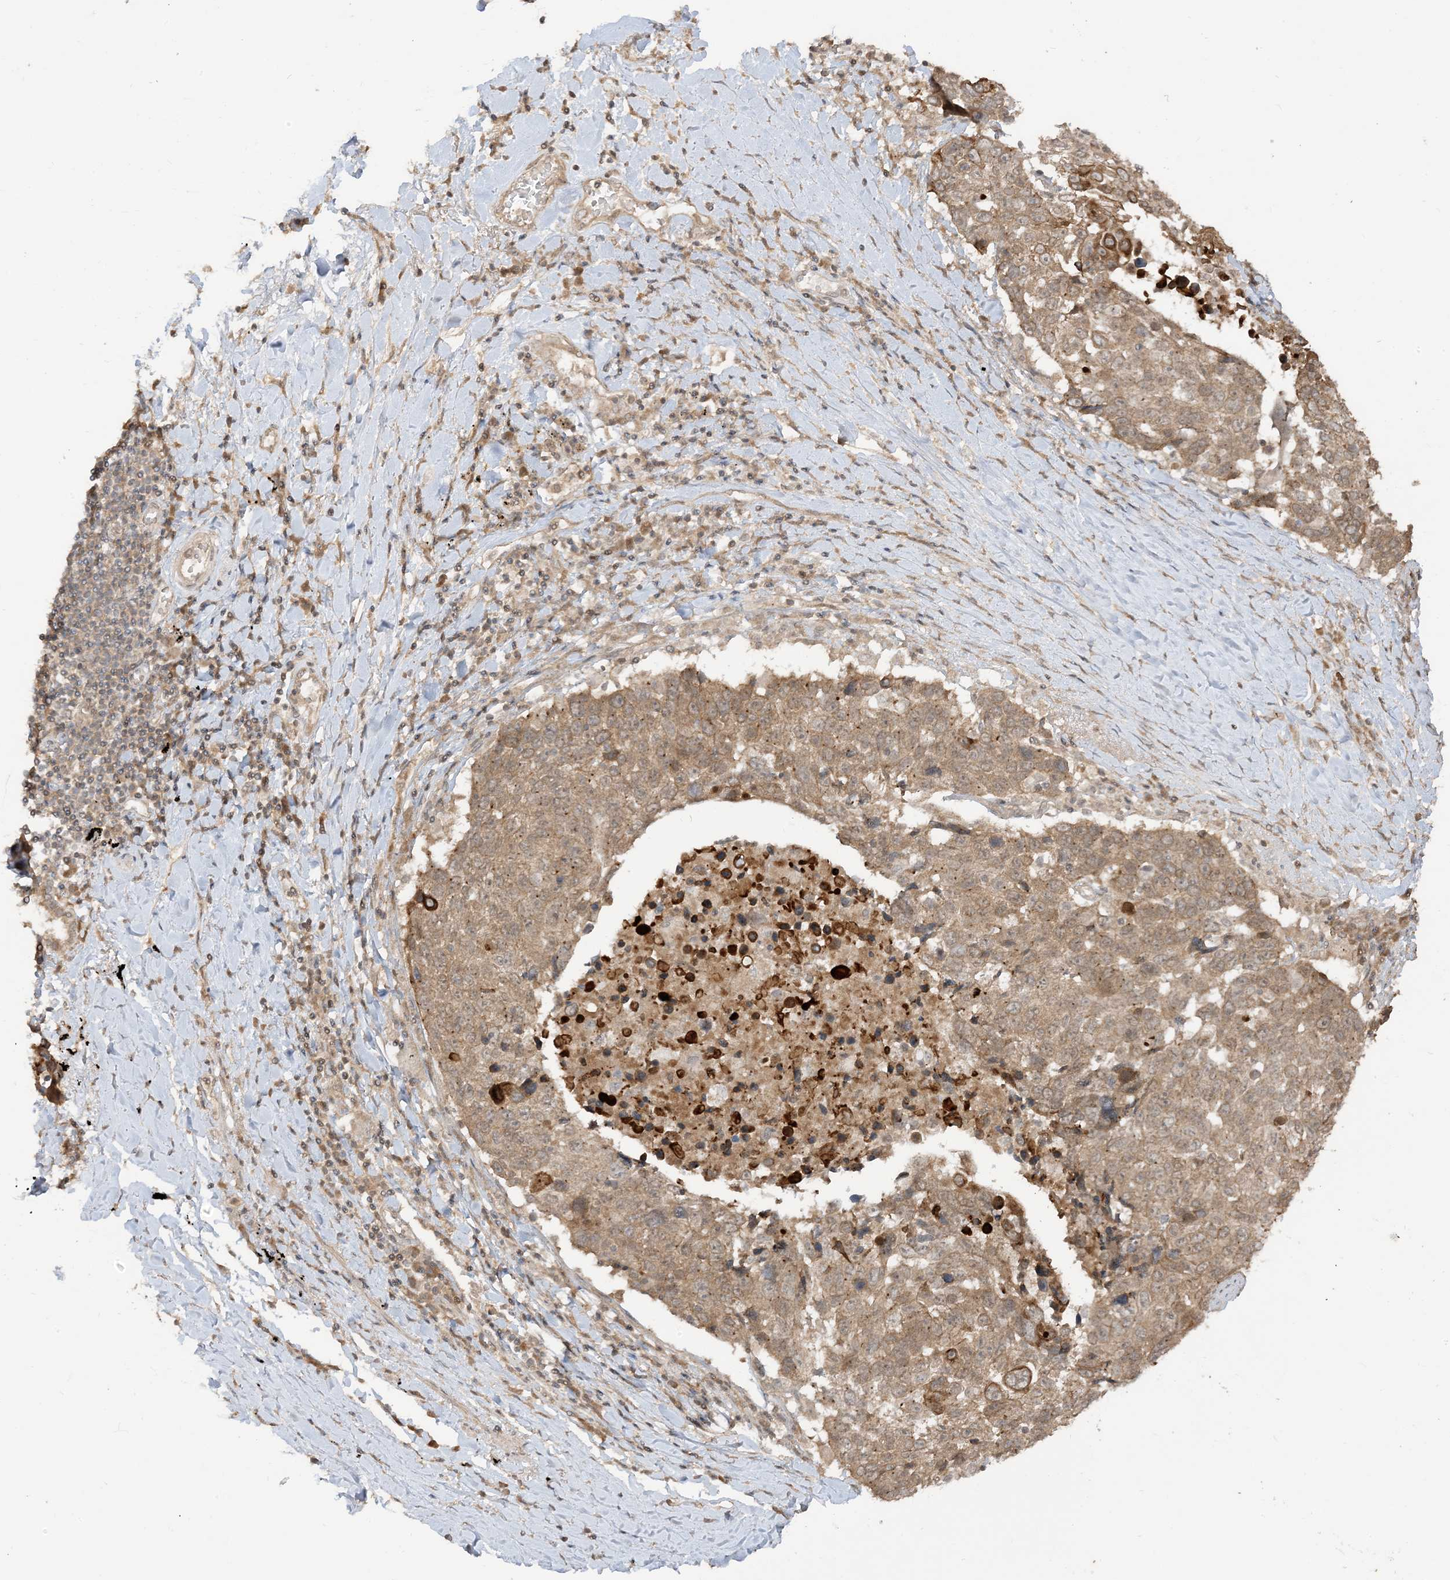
{"staining": {"intensity": "moderate", "quantity": ">75%", "location": "cytoplasmic/membranous"}, "tissue": "lung cancer", "cell_type": "Tumor cells", "image_type": "cancer", "snomed": [{"axis": "morphology", "description": "Squamous cell carcinoma, NOS"}, {"axis": "topography", "description": "Lung"}], "caption": "Squamous cell carcinoma (lung) stained with a brown dye exhibits moderate cytoplasmic/membranous positive positivity in about >75% of tumor cells.", "gene": "TBCC", "patient": {"sex": "male", "age": 66}}